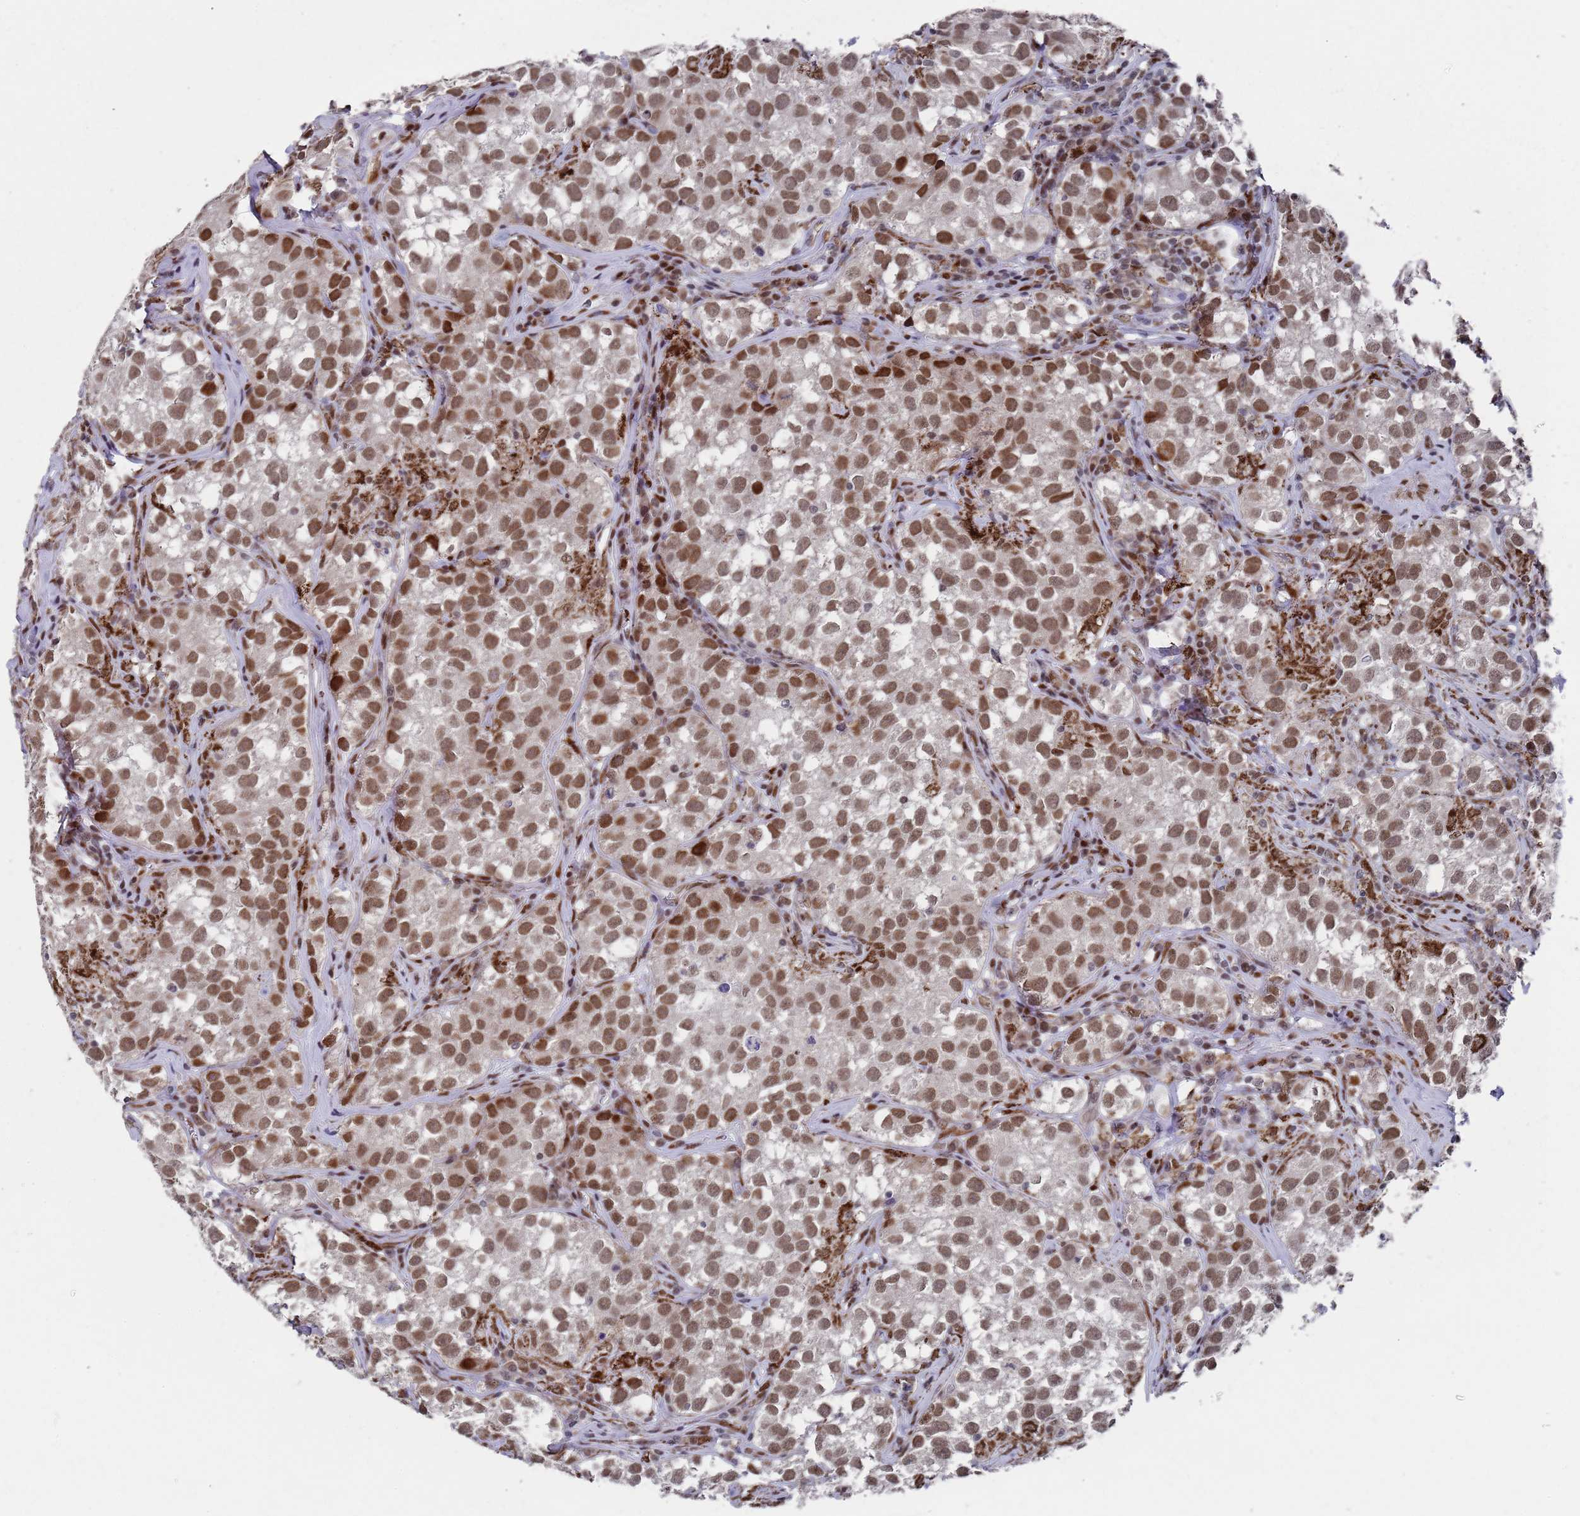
{"staining": {"intensity": "moderate", "quantity": ">75%", "location": "nuclear"}, "tissue": "testis cancer", "cell_type": "Tumor cells", "image_type": "cancer", "snomed": [{"axis": "morphology", "description": "Seminoma, NOS"}, {"axis": "morphology", "description": "Carcinoma, Embryonal, NOS"}, {"axis": "topography", "description": "Testis"}], "caption": "Protein staining by IHC displays moderate nuclear staining in about >75% of tumor cells in testis cancer (embryonal carcinoma).", "gene": "COPS6", "patient": {"sex": "male", "age": 43}}